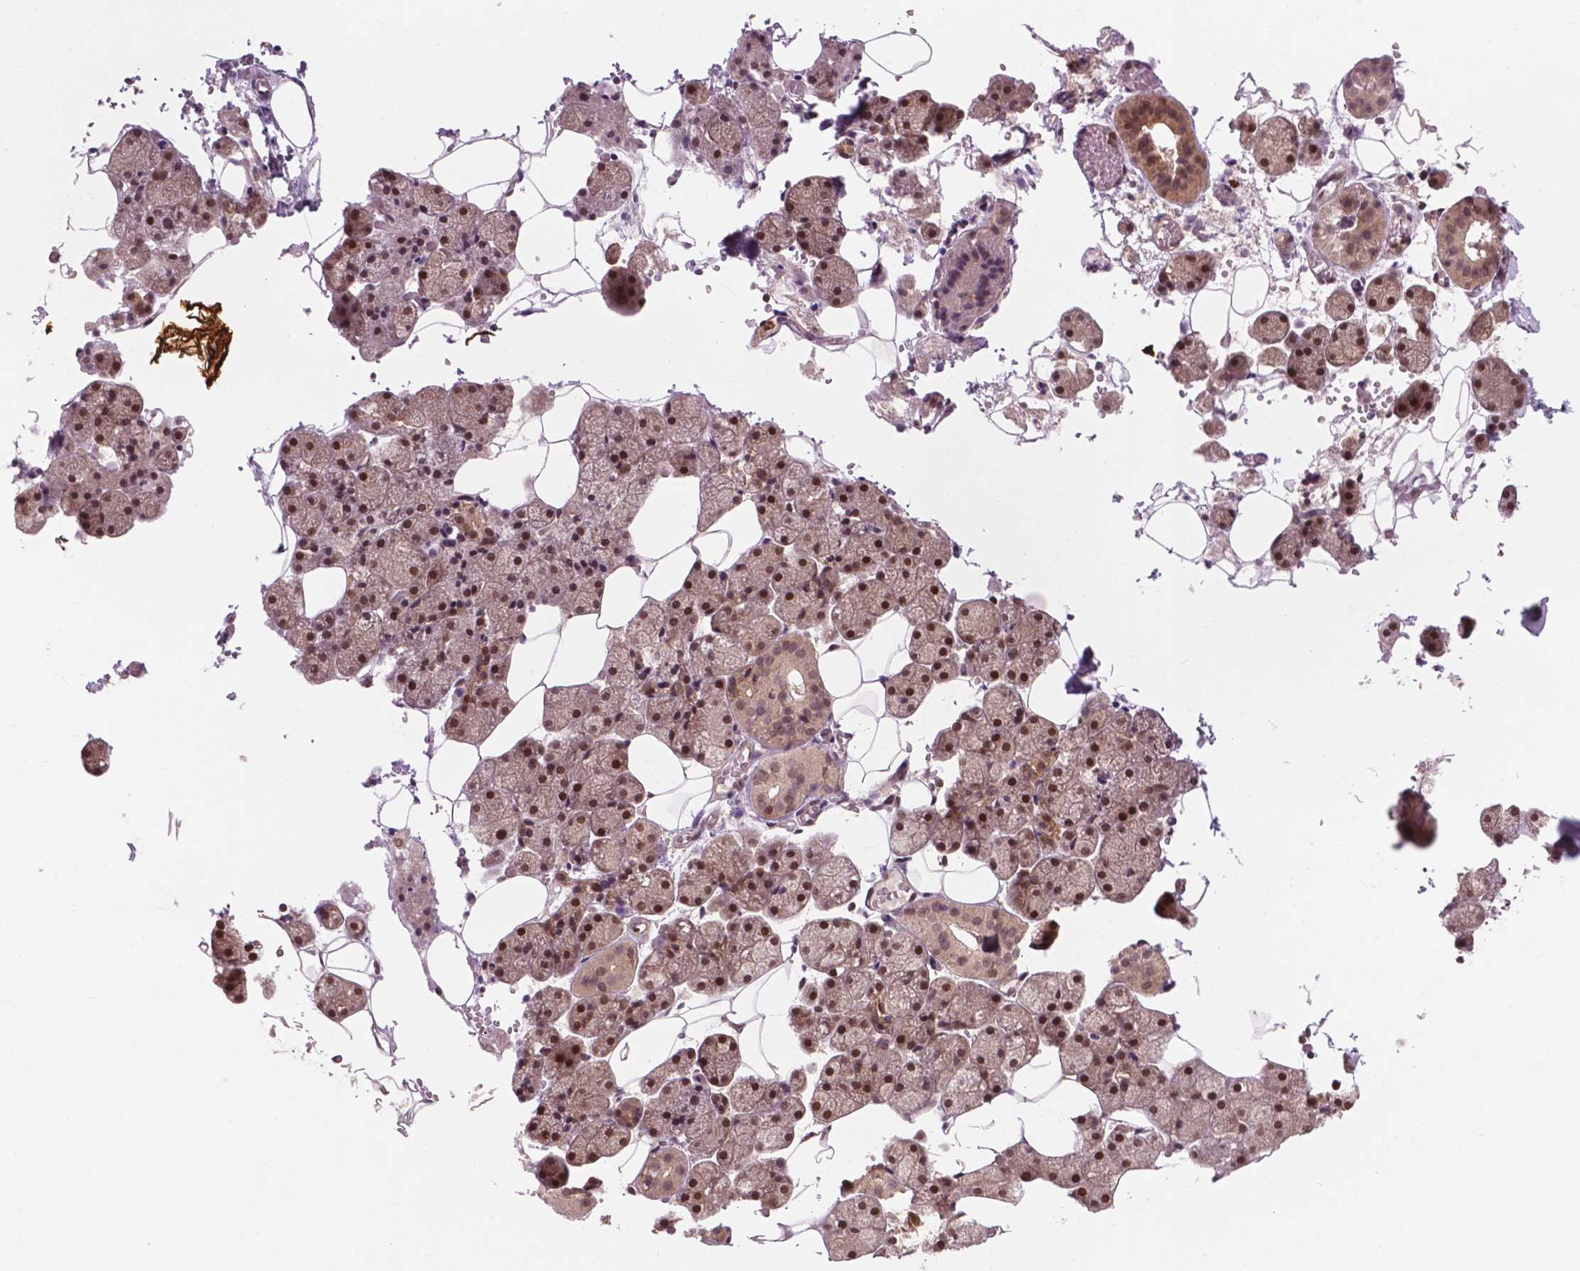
{"staining": {"intensity": "moderate", "quantity": ">75%", "location": "cytoplasmic/membranous,nuclear"}, "tissue": "salivary gland", "cell_type": "Glandular cells", "image_type": "normal", "snomed": [{"axis": "morphology", "description": "Normal tissue, NOS"}, {"axis": "topography", "description": "Salivary gland"}], "caption": "Normal salivary gland exhibits moderate cytoplasmic/membranous,nuclear positivity in approximately >75% of glandular cells.", "gene": "NFAT5", "patient": {"sex": "male", "age": 38}}